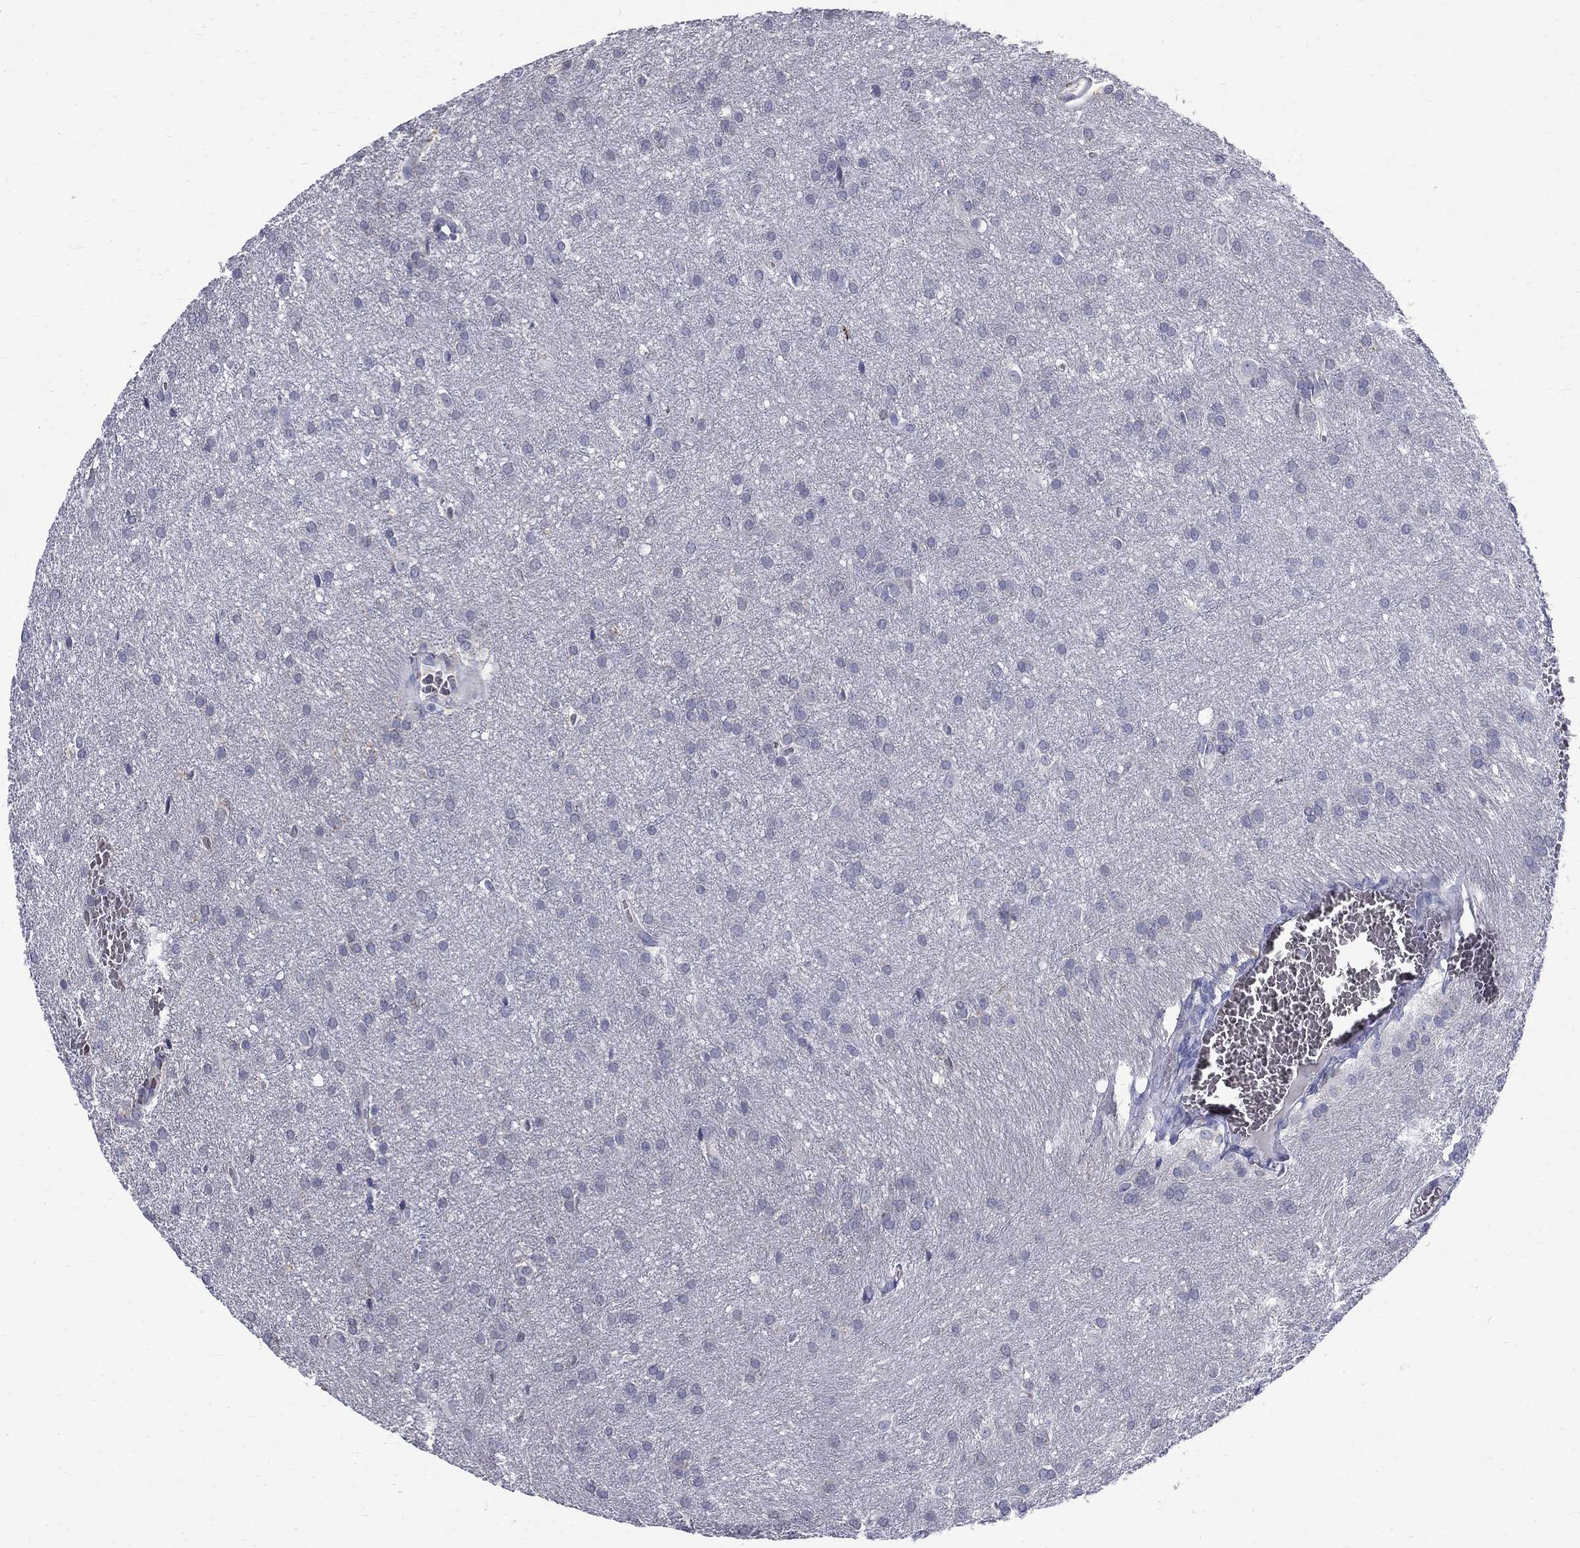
{"staining": {"intensity": "negative", "quantity": "none", "location": "none"}, "tissue": "glioma", "cell_type": "Tumor cells", "image_type": "cancer", "snomed": [{"axis": "morphology", "description": "Glioma, malignant, Low grade"}, {"axis": "topography", "description": "Brain"}], "caption": "Tumor cells show no significant expression in malignant low-grade glioma. Brightfield microscopy of IHC stained with DAB (3,3'-diaminobenzidine) (brown) and hematoxylin (blue), captured at high magnification.", "gene": "AGER", "patient": {"sex": "female", "age": 32}}